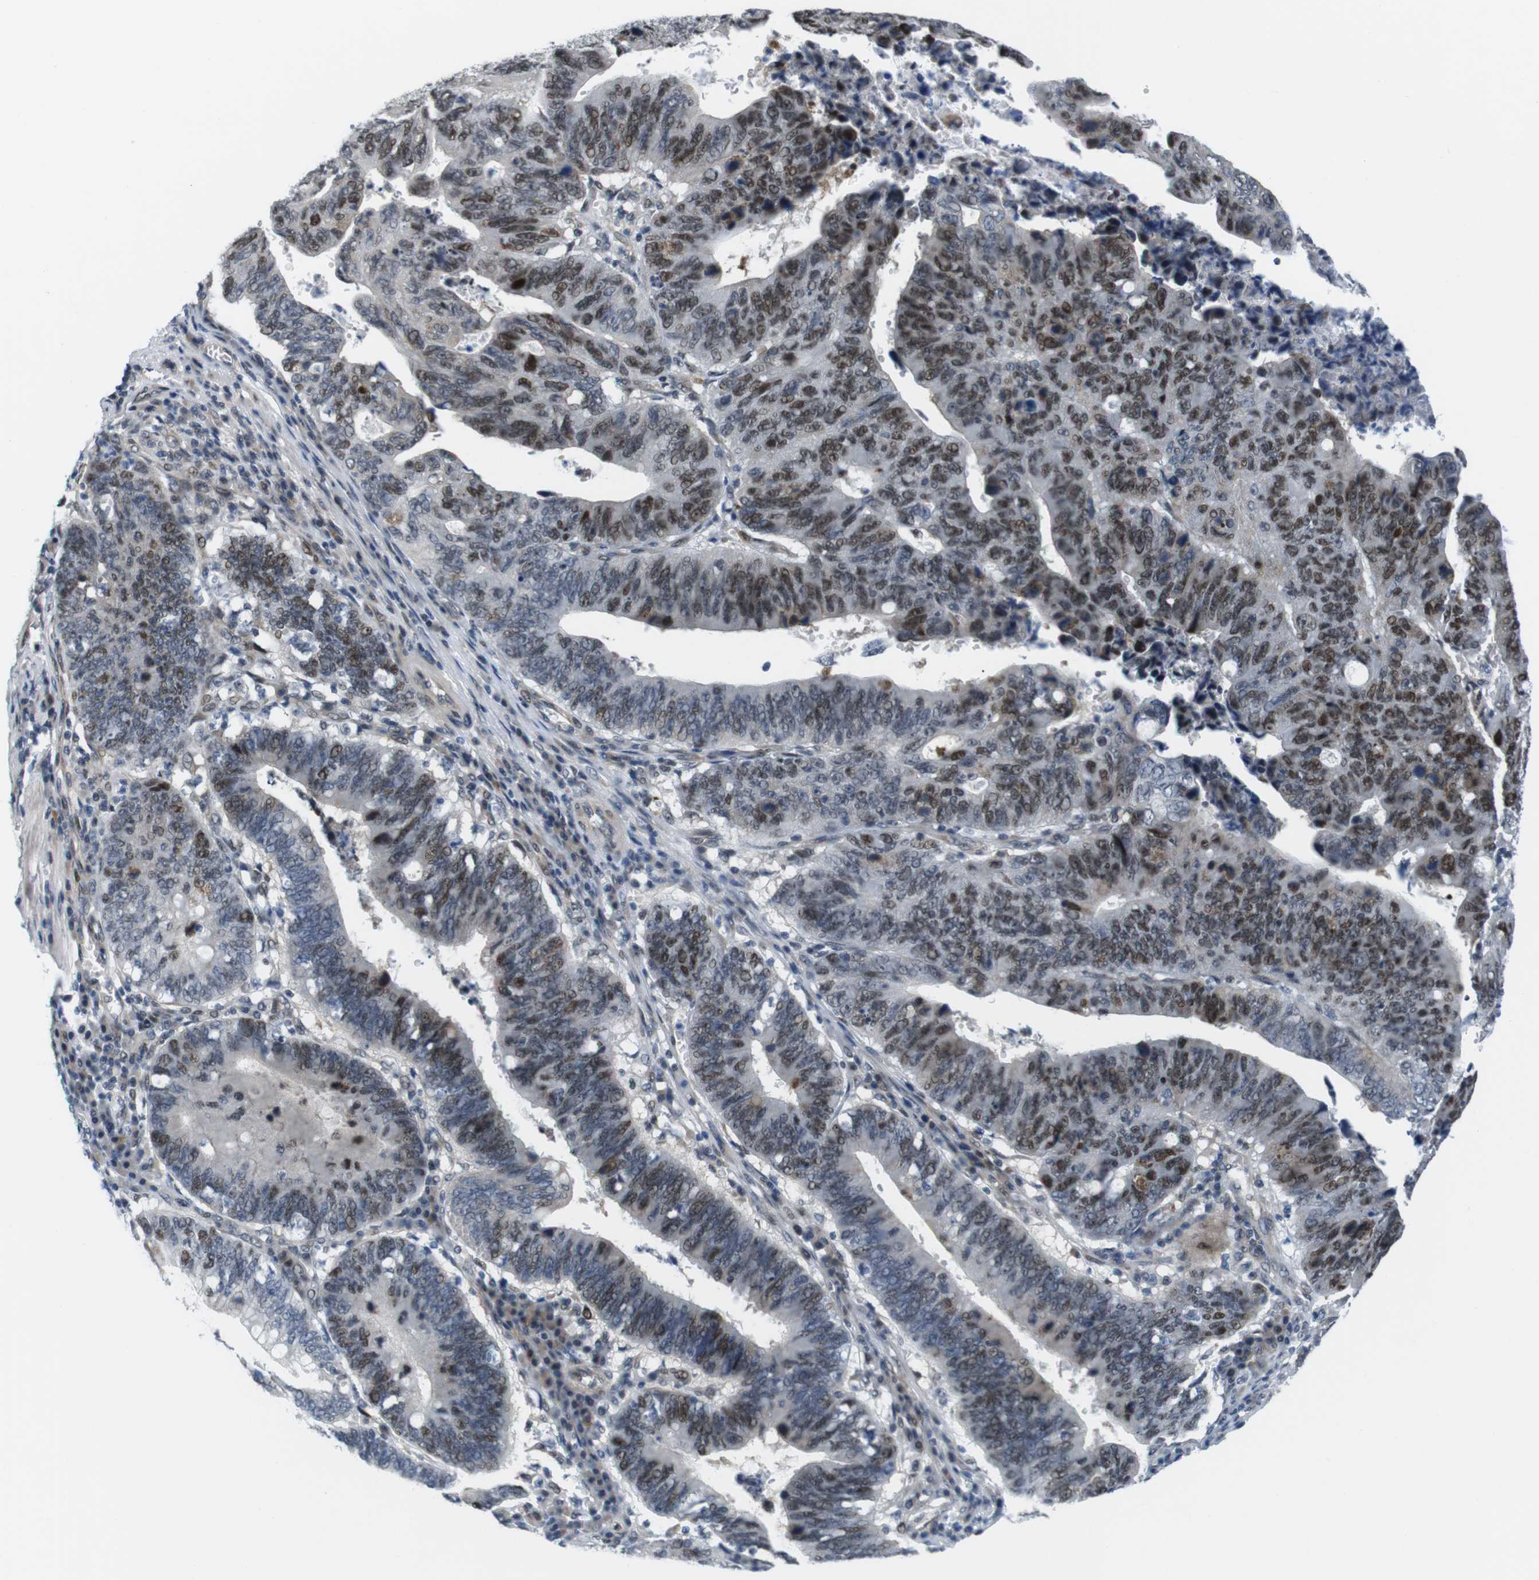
{"staining": {"intensity": "moderate", "quantity": "25%-75%", "location": "nuclear"}, "tissue": "stomach cancer", "cell_type": "Tumor cells", "image_type": "cancer", "snomed": [{"axis": "morphology", "description": "Adenocarcinoma, NOS"}, {"axis": "topography", "description": "Stomach"}], "caption": "Immunohistochemical staining of stomach cancer exhibits medium levels of moderate nuclear protein positivity in about 25%-75% of tumor cells. The protein is shown in brown color, while the nuclei are stained blue.", "gene": "SMCO2", "patient": {"sex": "male", "age": 59}}